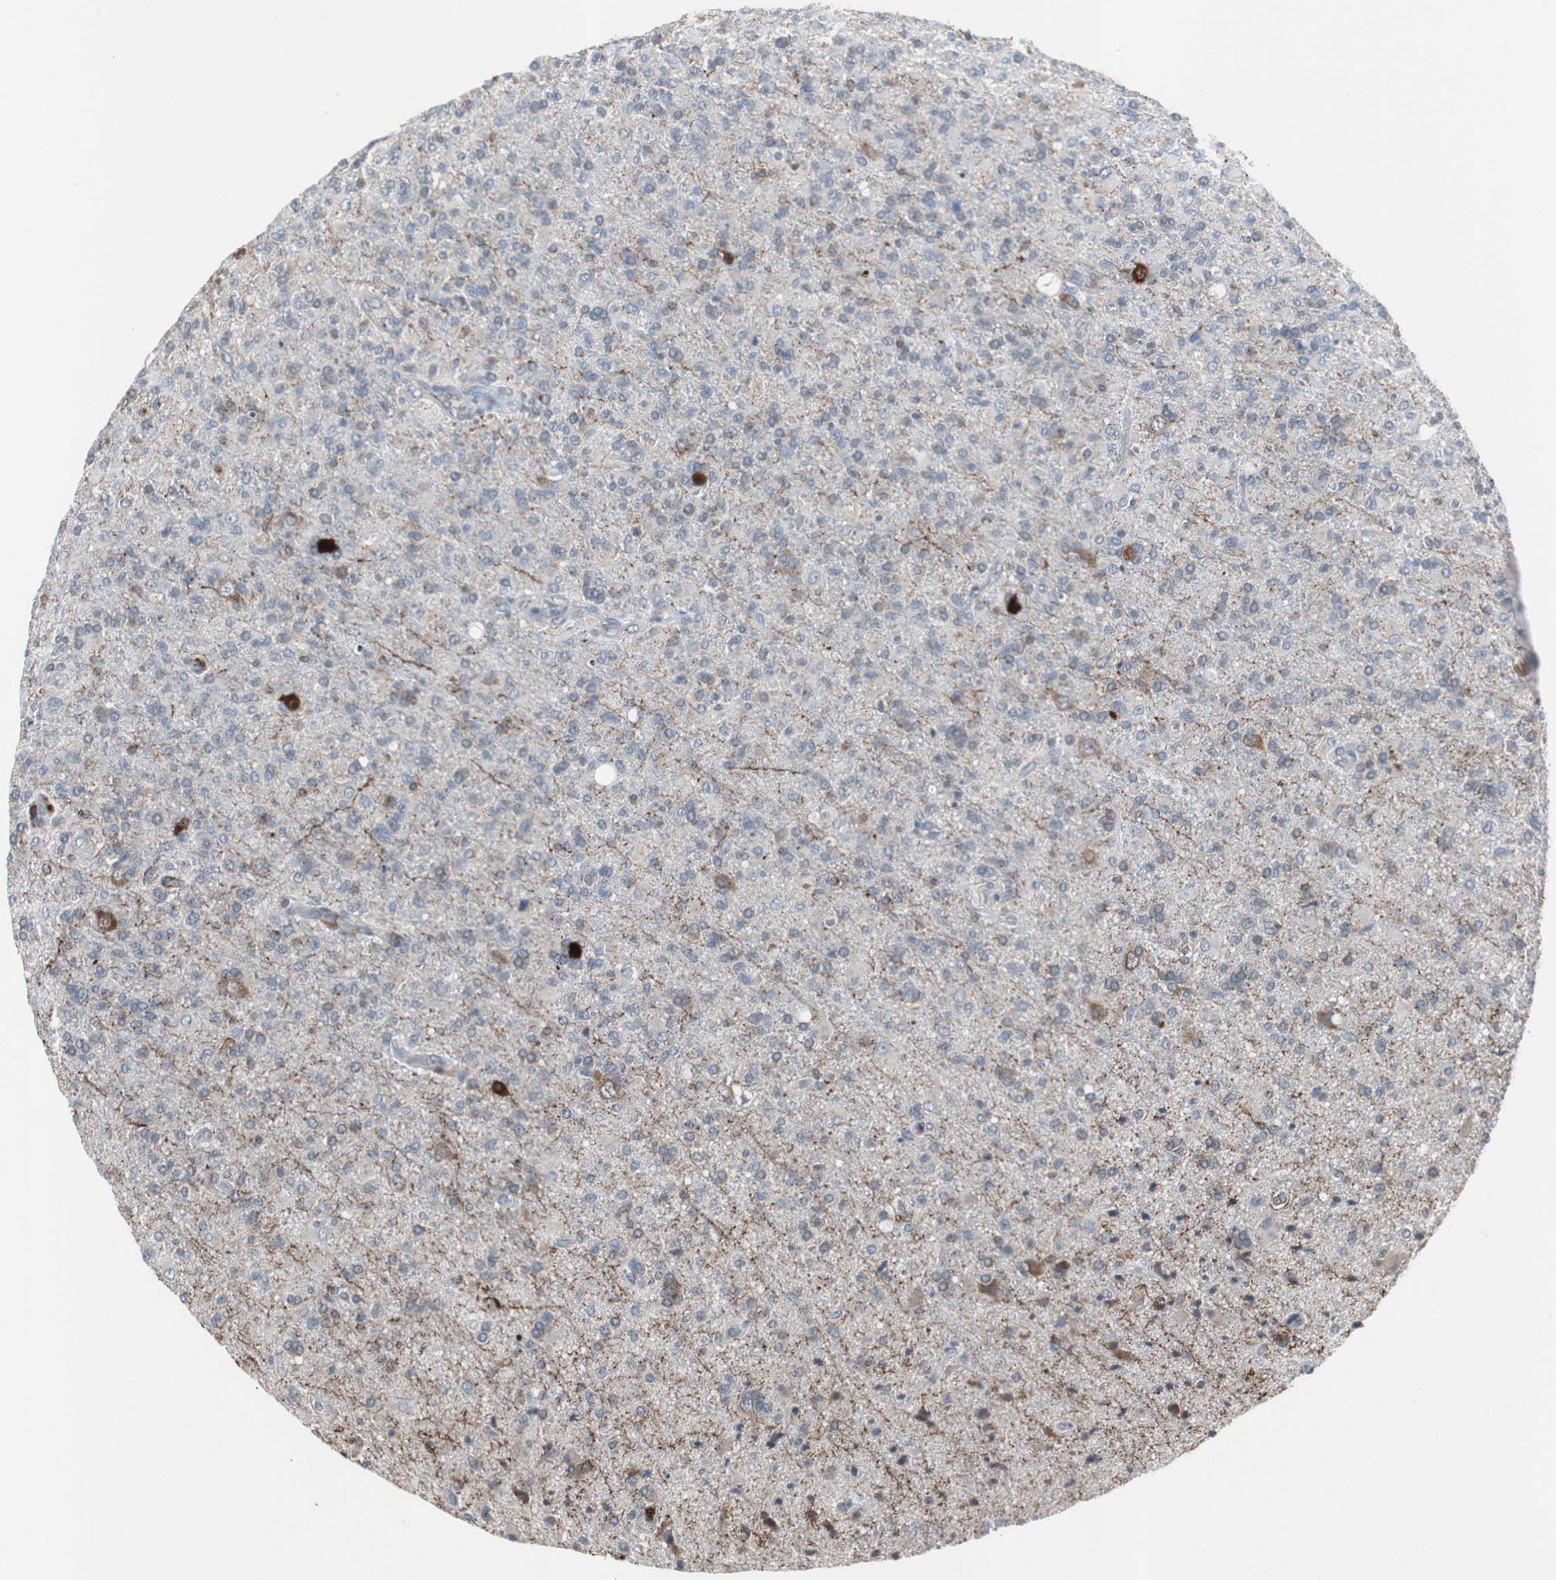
{"staining": {"intensity": "moderate", "quantity": "<25%", "location": "cytoplasmic/membranous"}, "tissue": "glioma", "cell_type": "Tumor cells", "image_type": "cancer", "snomed": [{"axis": "morphology", "description": "Glioma, malignant, High grade"}, {"axis": "topography", "description": "Brain"}], "caption": "Immunohistochemical staining of human glioma demonstrates low levels of moderate cytoplasmic/membranous expression in about <25% of tumor cells. (Brightfield microscopy of DAB IHC at high magnification).", "gene": "CALB2", "patient": {"sex": "male", "age": 71}}